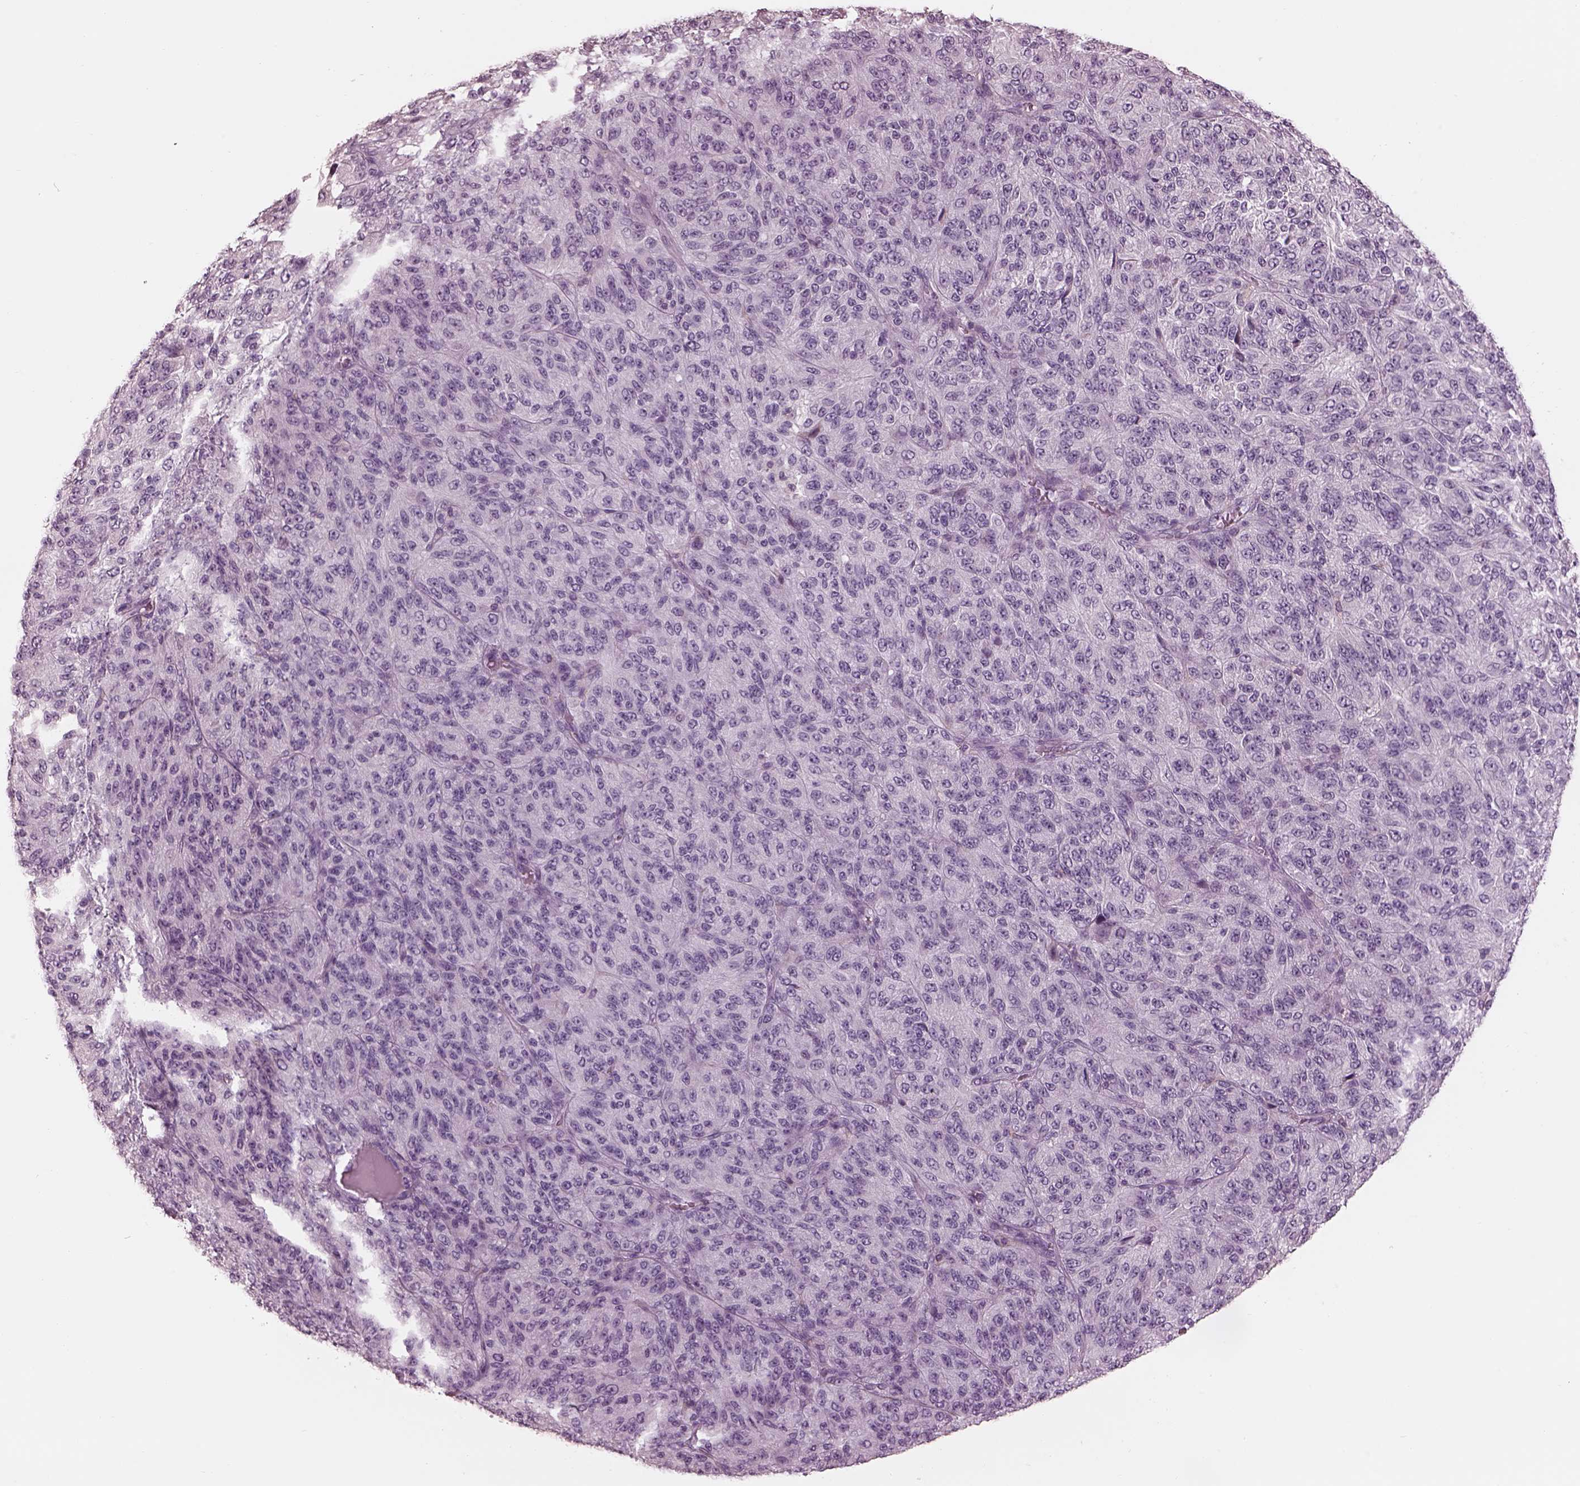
{"staining": {"intensity": "negative", "quantity": "none", "location": "none"}, "tissue": "melanoma", "cell_type": "Tumor cells", "image_type": "cancer", "snomed": [{"axis": "morphology", "description": "Malignant melanoma, Metastatic site"}, {"axis": "topography", "description": "Brain"}], "caption": "Immunohistochemistry histopathology image of neoplastic tissue: melanoma stained with DAB (3,3'-diaminobenzidine) reveals no significant protein positivity in tumor cells.", "gene": "CADM2", "patient": {"sex": "female", "age": 56}}